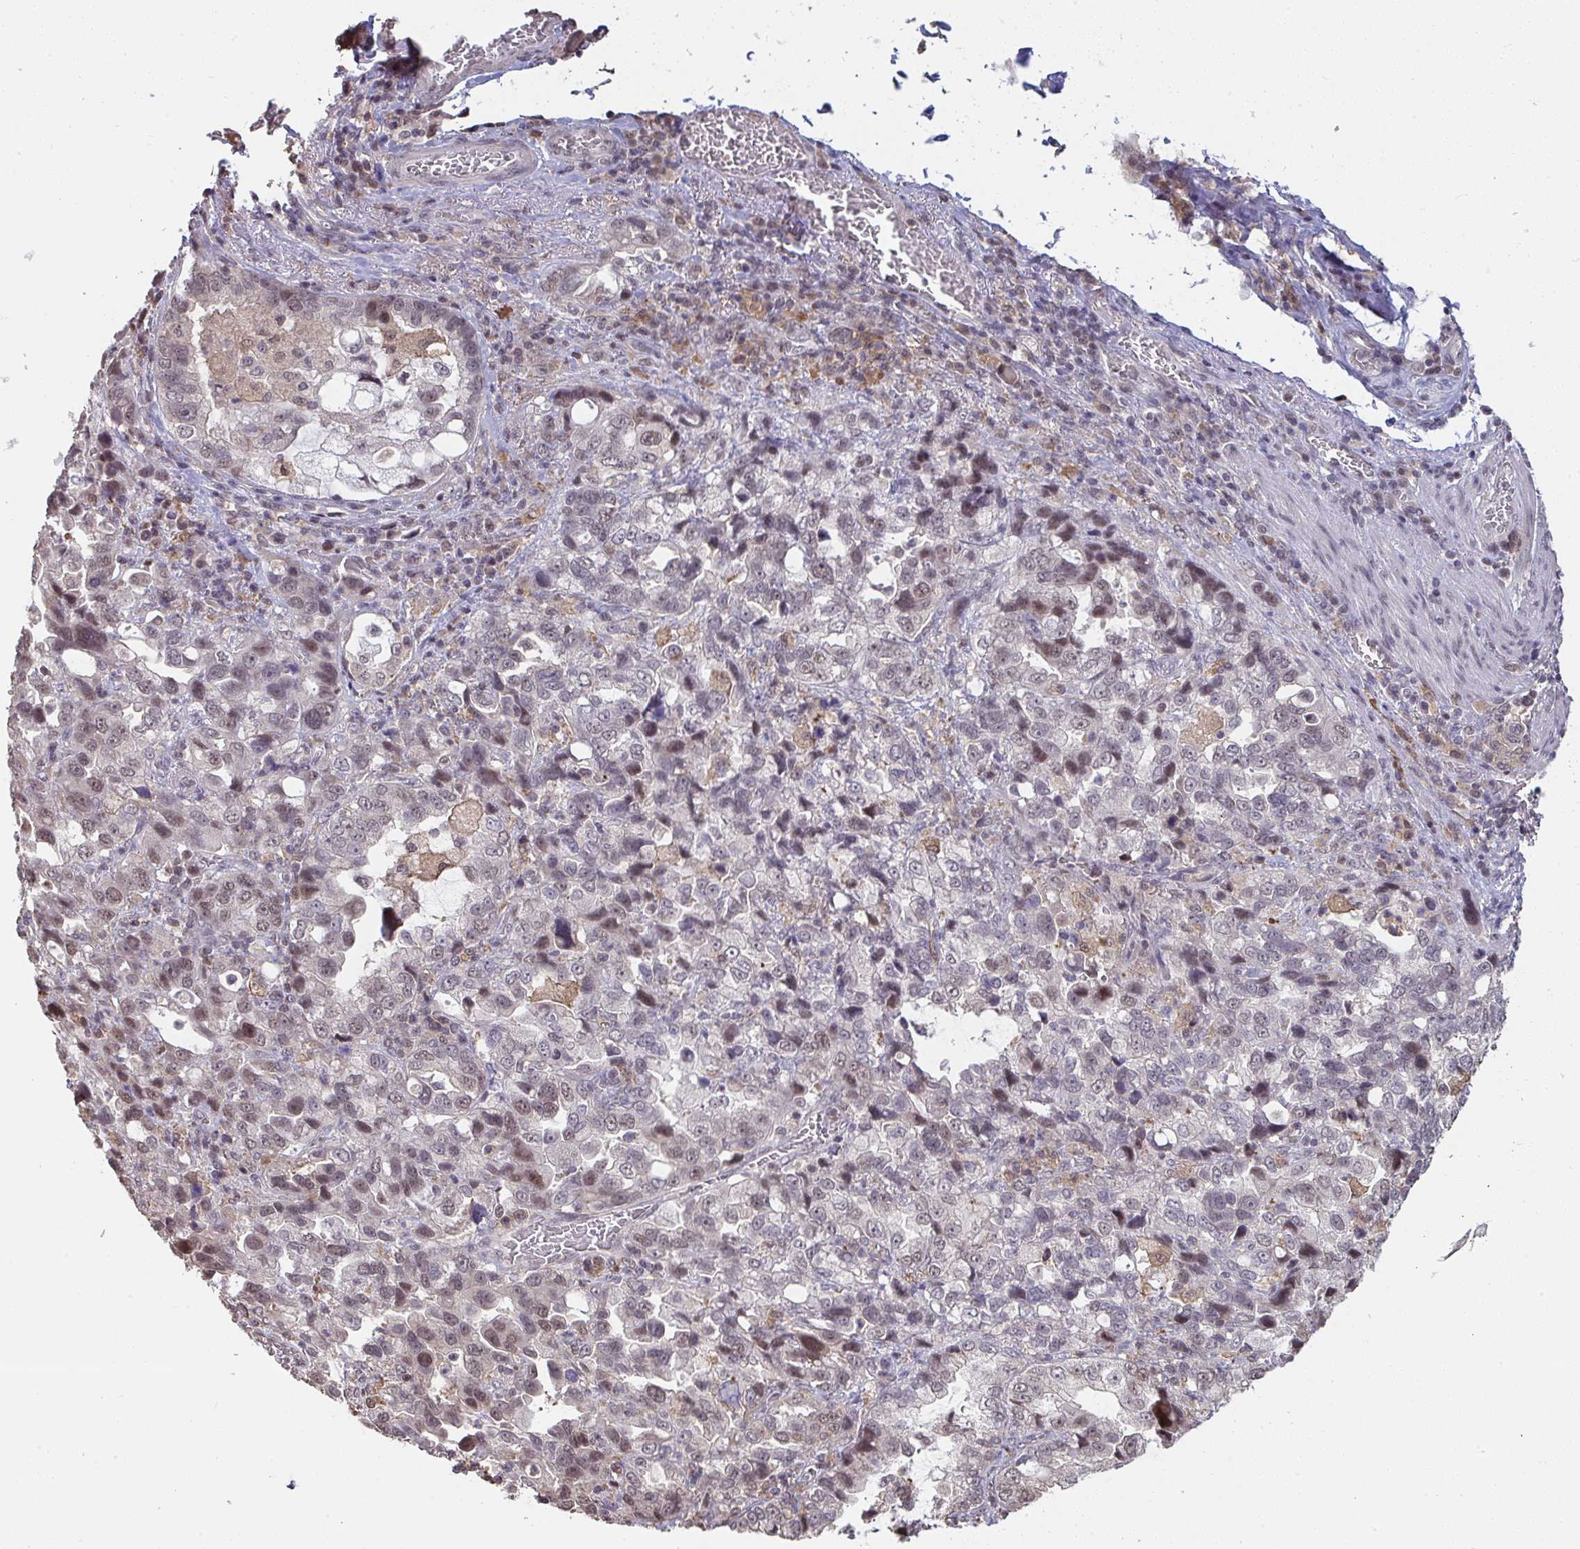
{"staining": {"intensity": "weak", "quantity": "<25%", "location": "nuclear"}, "tissue": "stomach cancer", "cell_type": "Tumor cells", "image_type": "cancer", "snomed": [{"axis": "morphology", "description": "Adenocarcinoma, NOS"}, {"axis": "topography", "description": "Stomach, upper"}], "caption": "The immunohistochemistry histopathology image has no significant staining in tumor cells of adenocarcinoma (stomach) tissue.", "gene": "SAP30", "patient": {"sex": "female", "age": 81}}